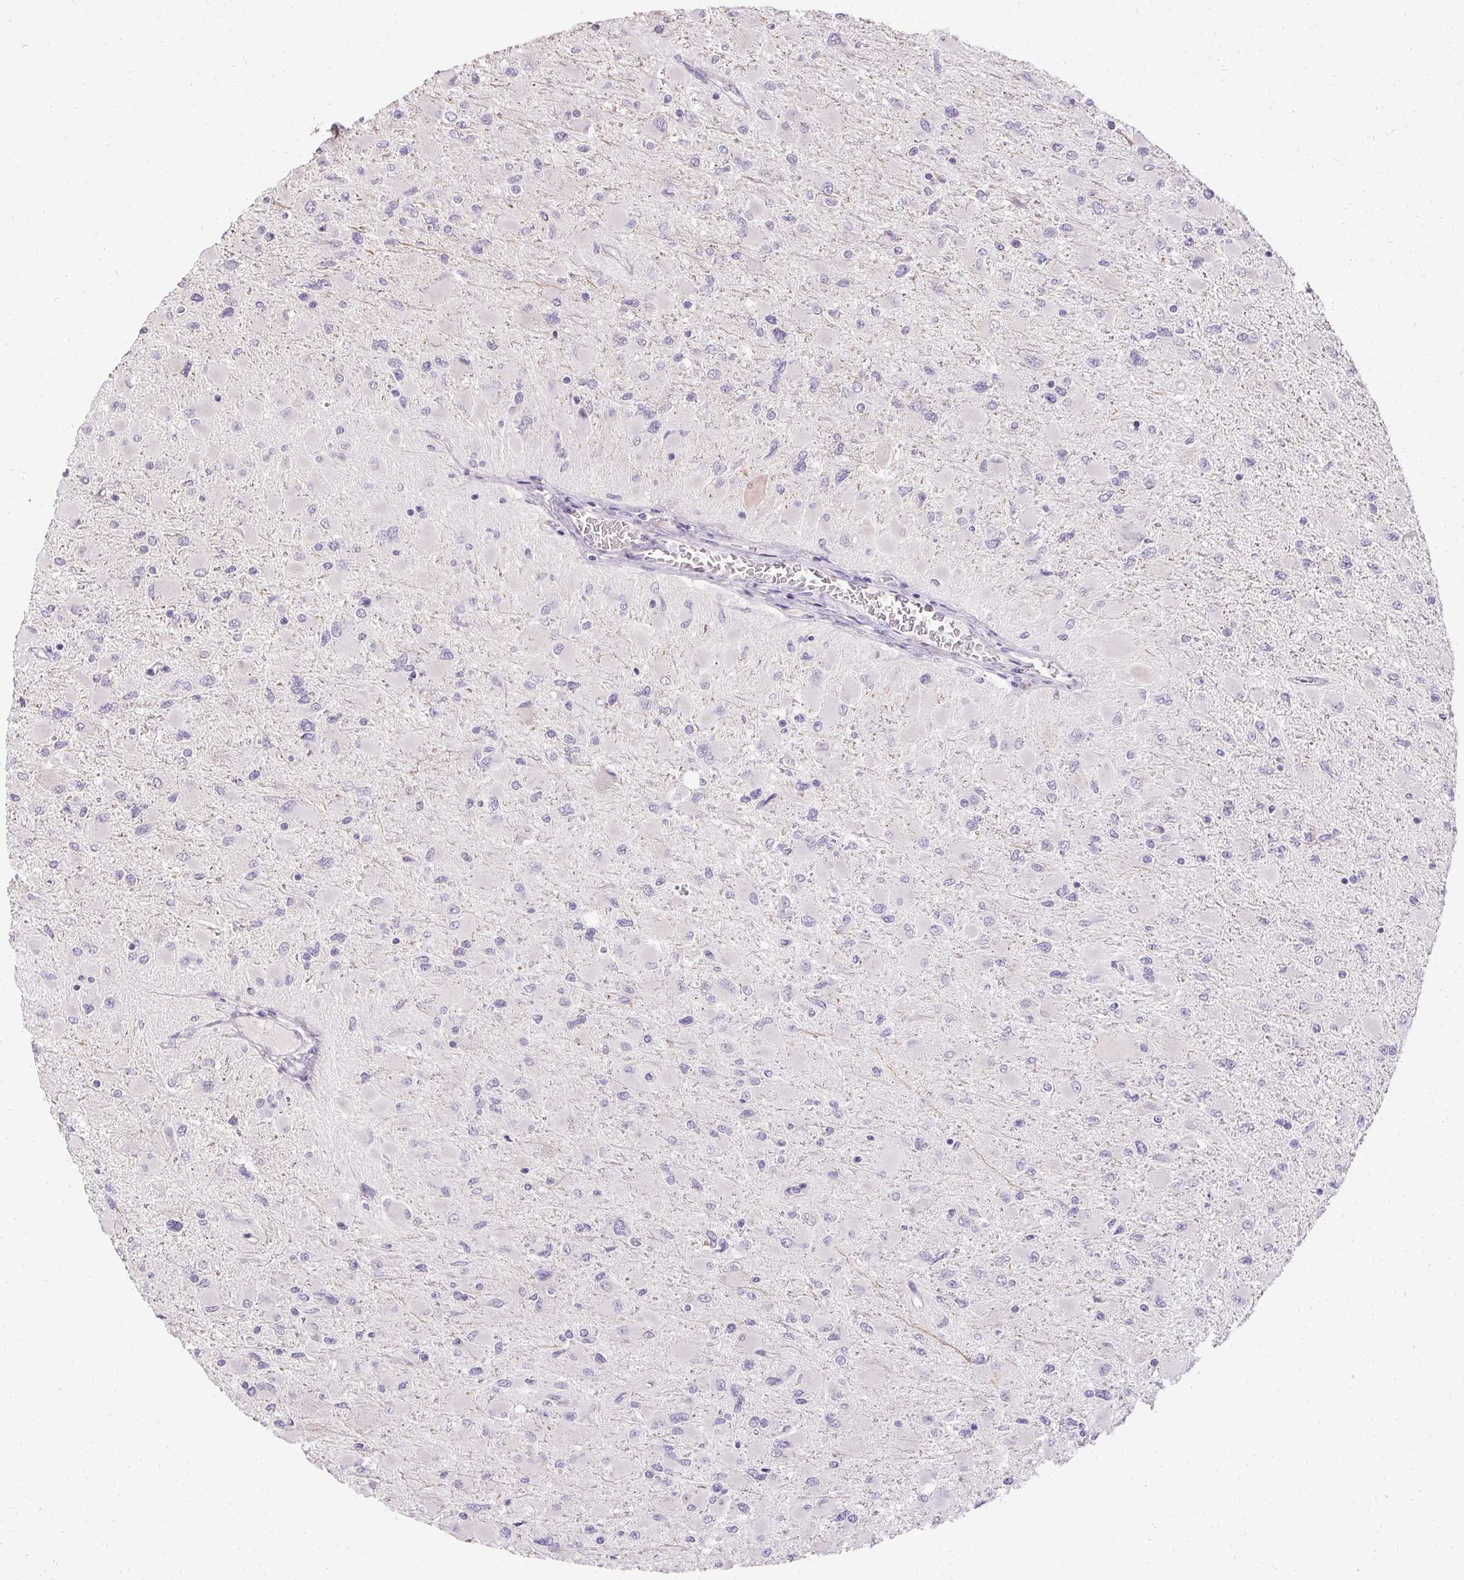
{"staining": {"intensity": "negative", "quantity": "none", "location": "none"}, "tissue": "glioma", "cell_type": "Tumor cells", "image_type": "cancer", "snomed": [{"axis": "morphology", "description": "Glioma, malignant, High grade"}, {"axis": "topography", "description": "Cerebral cortex"}], "caption": "This is a image of immunohistochemistry staining of malignant glioma (high-grade), which shows no positivity in tumor cells. Nuclei are stained in blue.", "gene": "HSD17B3", "patient": {"sex": "female", "age": 36}}